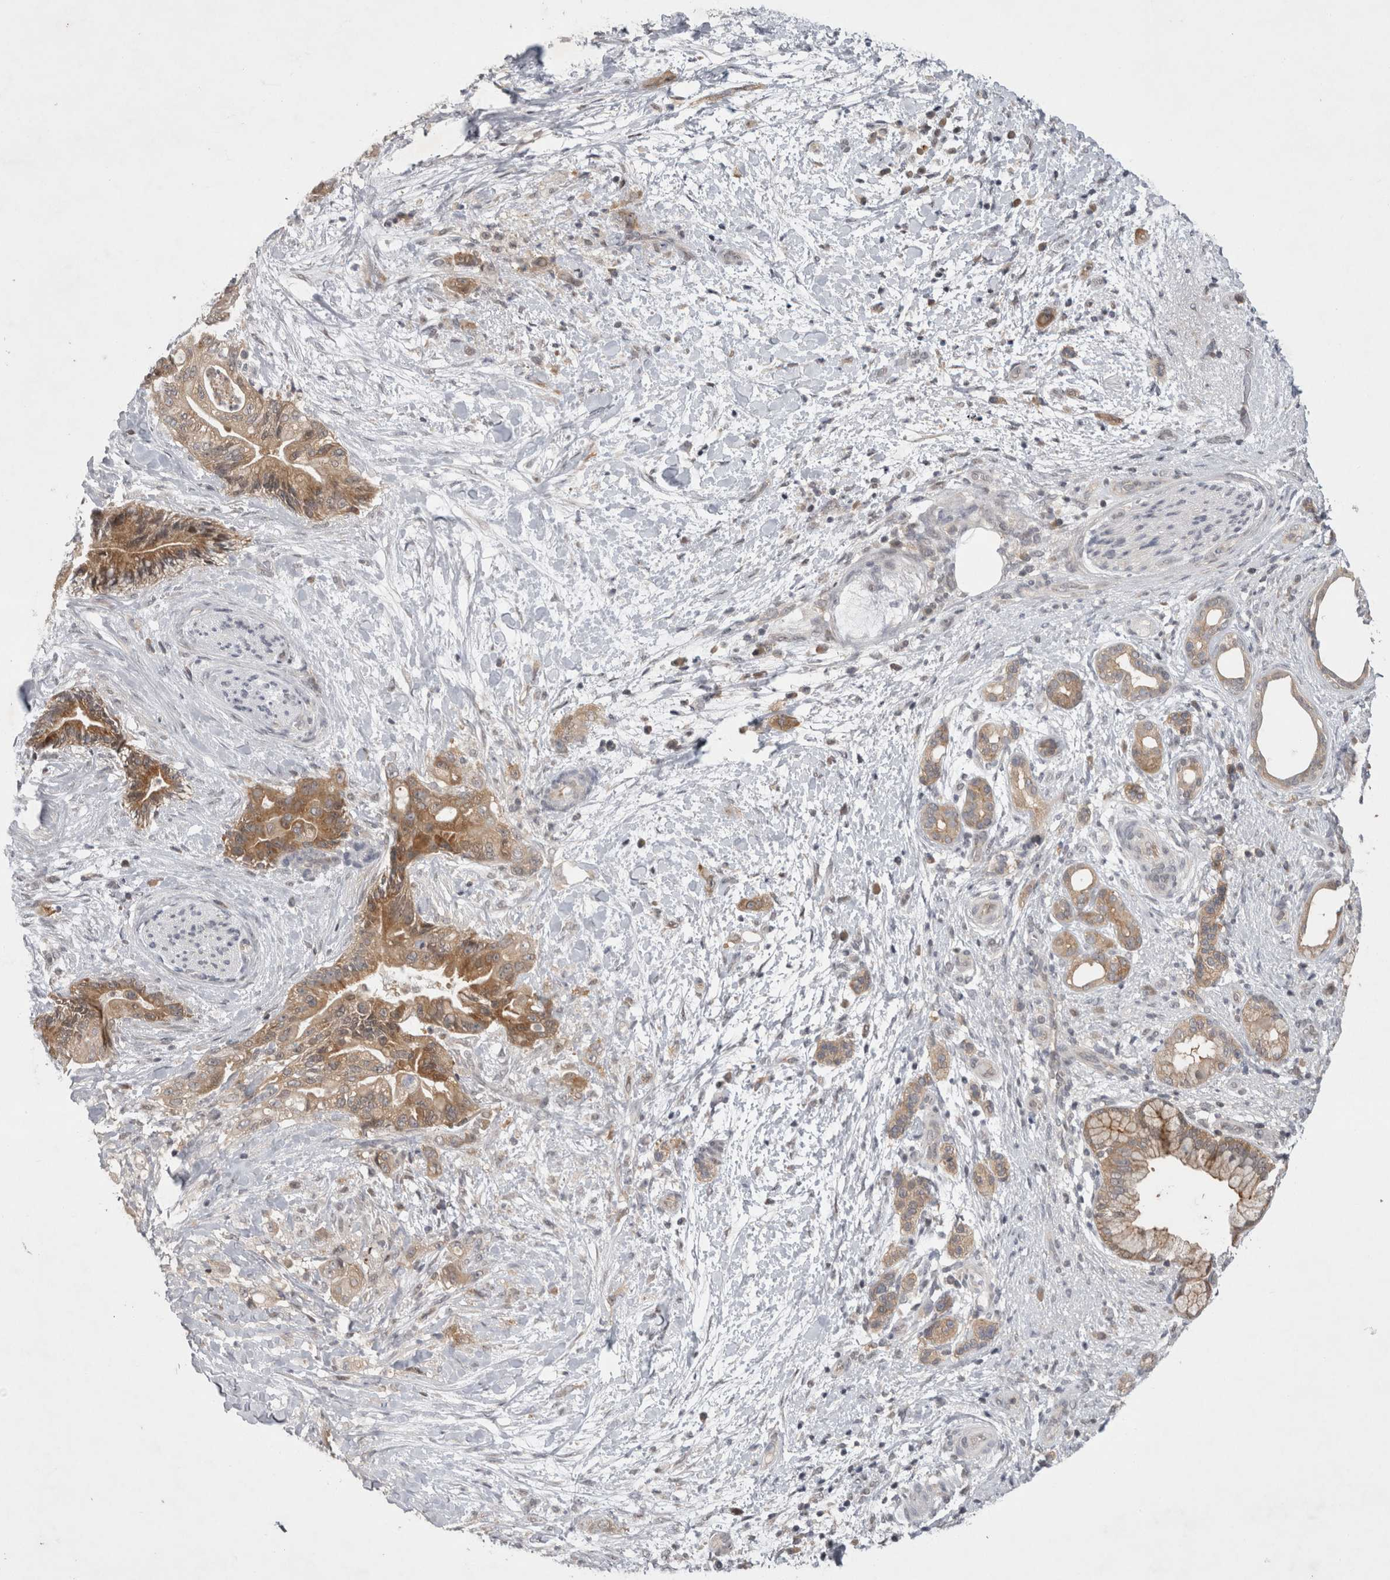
{"staining": {"intensity": "moderate", "quantity": ">75%", "location": "cytoplasmic/membranous"}, "tissue": "pancreatic cancer", "cell_type": "Tumor cells", "image_type": "cancer", "snomed": [{"axis": "morphology", "description": "Adenocarcinoma, NOS"}, {"axis": "topography", "description": "Pancreas"}], "caption": "Brown immunohistochemical staining in human adenocarcinoma (pancreatic) shows moderate cytoplasmic/membranous positivity in approximately >75% of tumor cells.", "gene": "PSMB2", "patient": {"sex": "male", "age": 59}}